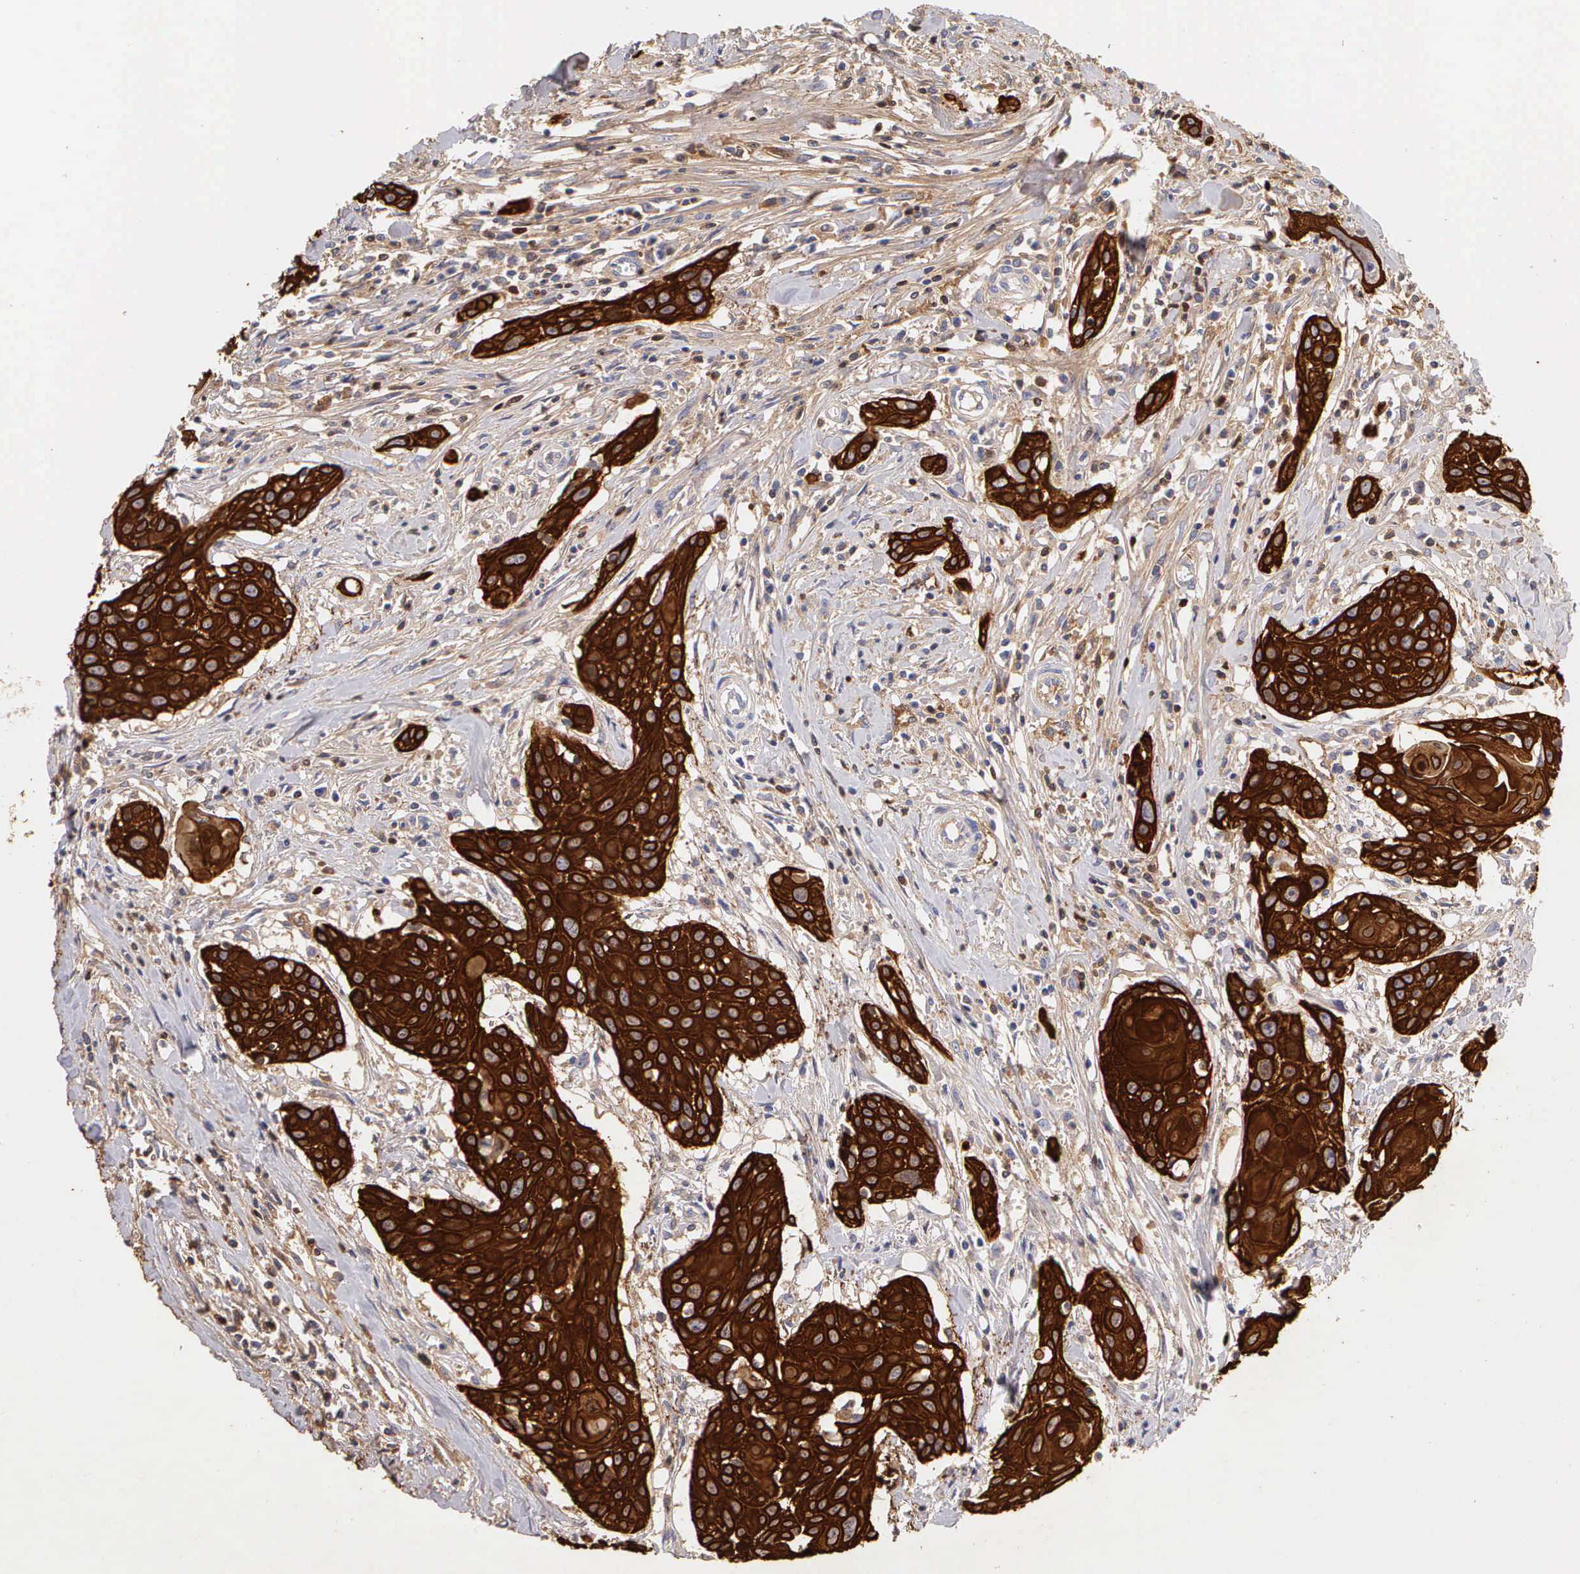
{"staining": {"intensity": "strong", "quantity": ">75%", "location": "cytoplasmic/membranous"}, "tissue": "head and neck cancer", "cell_type": "Tumor cells", "image_type": "cancer", "snomed": [{"axis": "morphology", "description": "Squamous cell carcinoma, NOS"}, {"axis": "morphology", "description": "Squamous cell carcinoma, metastatic, NOS"}, {"axis": "topography", "description": "Lymph node"}, {"axis": "topography", "description": "Salivary gland"}, {"axis": "topography", "description": "Head-Neck"}], "caption": "A brown stain labels strong cytoplasmic/membranous expression of a protein in human head and neck cancer (metastatic squamous cell carcinoma) tumor cells.", "gene": "KRT17", "patient": {"sex": "female", "age": 74}}